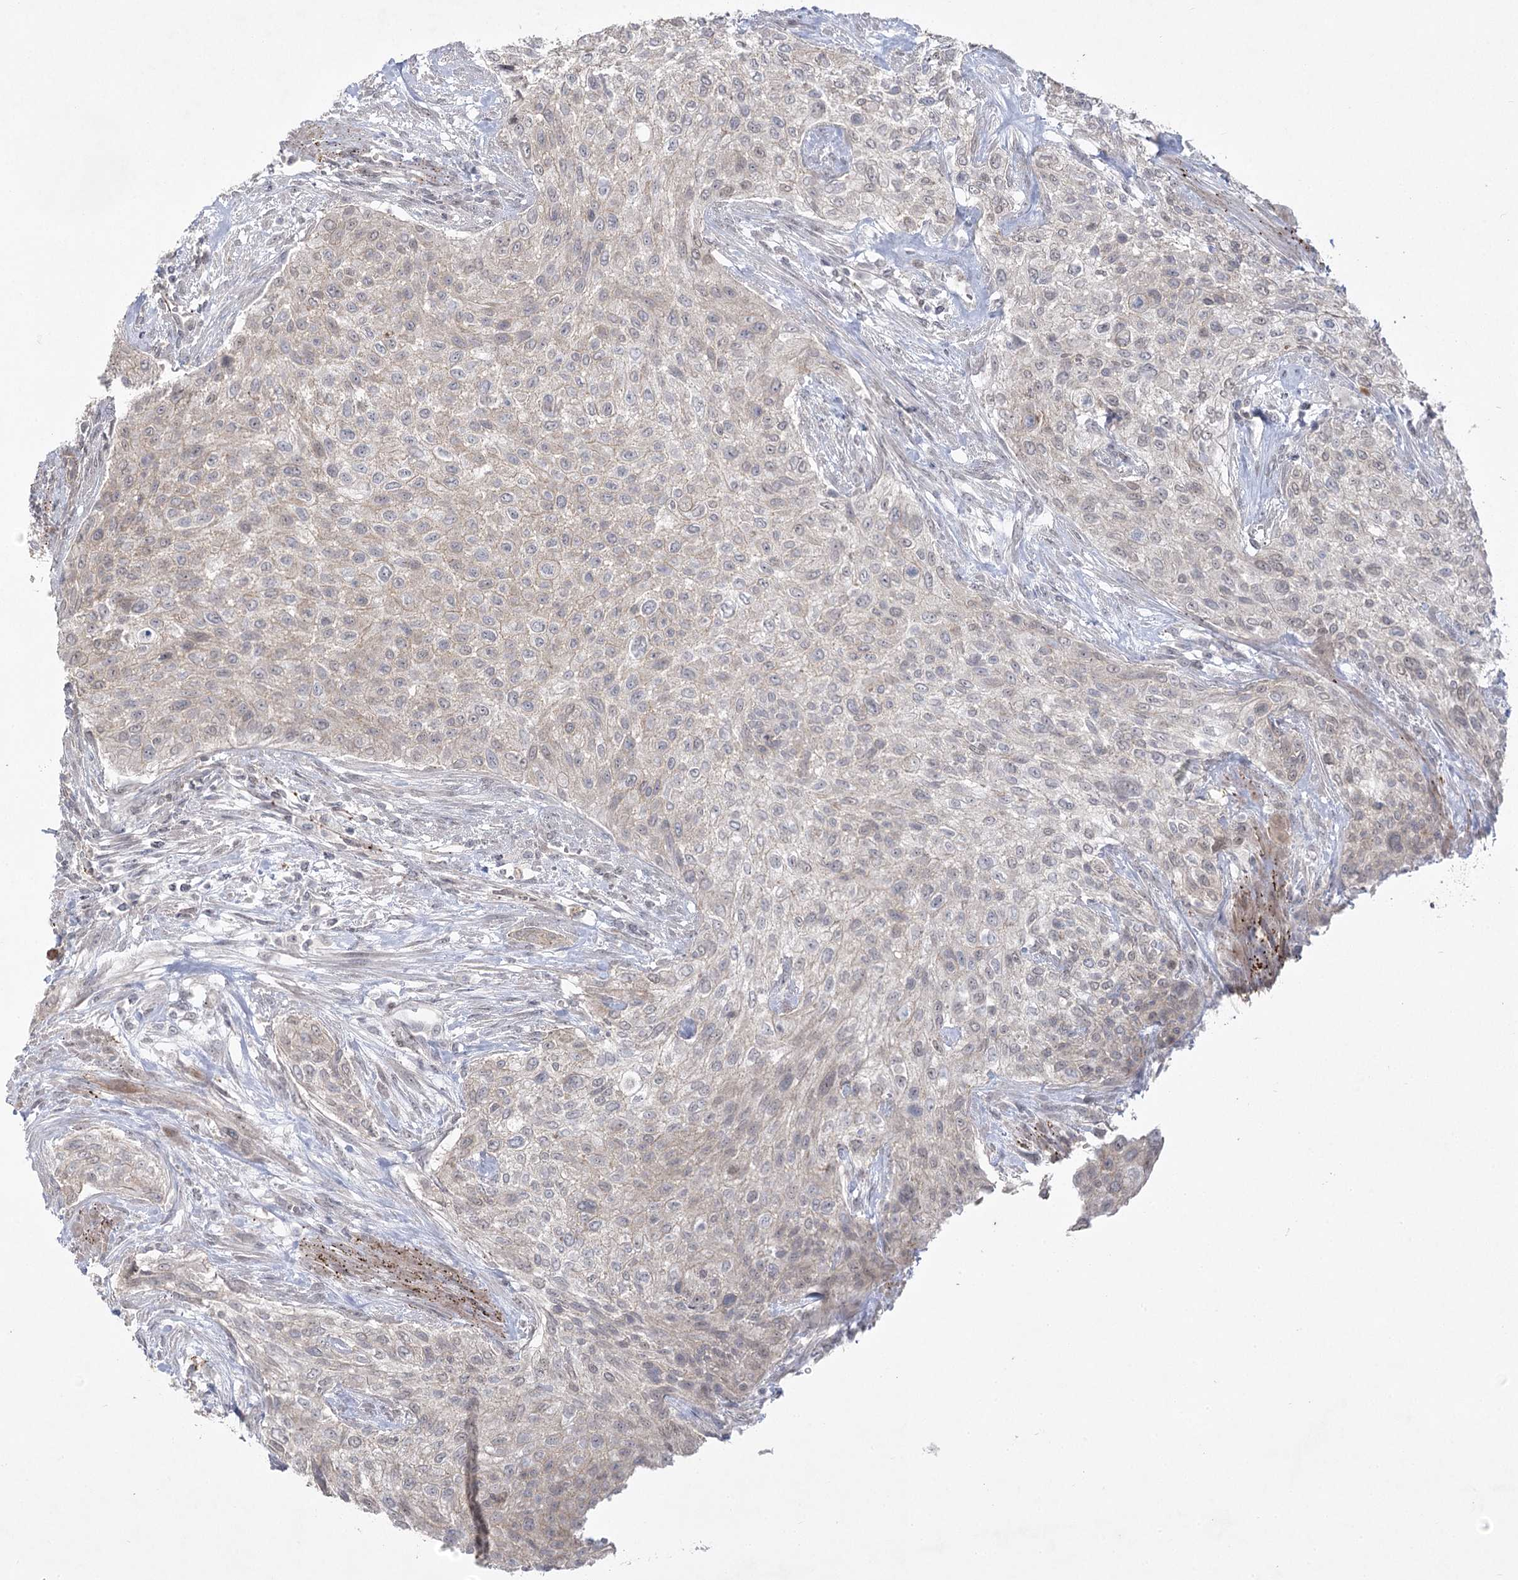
{"staining": {"intensity": "weak", "quantity": "25%-75%", "location": "cytoplasmic/membranous,nuclear"}, "tissue": "urothelial cancer", "cell_type": "Tumor cells", "image_type": "cancer", "snomed": [{"axis": "morphology", "description": "Normal tissue, NOS"}, {"axis": "morphology", "description": "Urothelial carcinoma, NOS"}, {"axis": "topography", "description": "Urinary bladder"}, {"axis": "topography", "description": "Peripheral nerve tissue"}], "caption": "IHC micrograph of neoplastic tissue: urothelial cancer stained using immunohistochemistry displays low levels of weak protein expression localized specifically in the cytoplasmic/membranous and nuclear of tumor cells, appearing as a cytoplasmic/membranous and nuclear brown color.", "gene": "AMTN", "patient": {"sex": "male", "age": 35}}